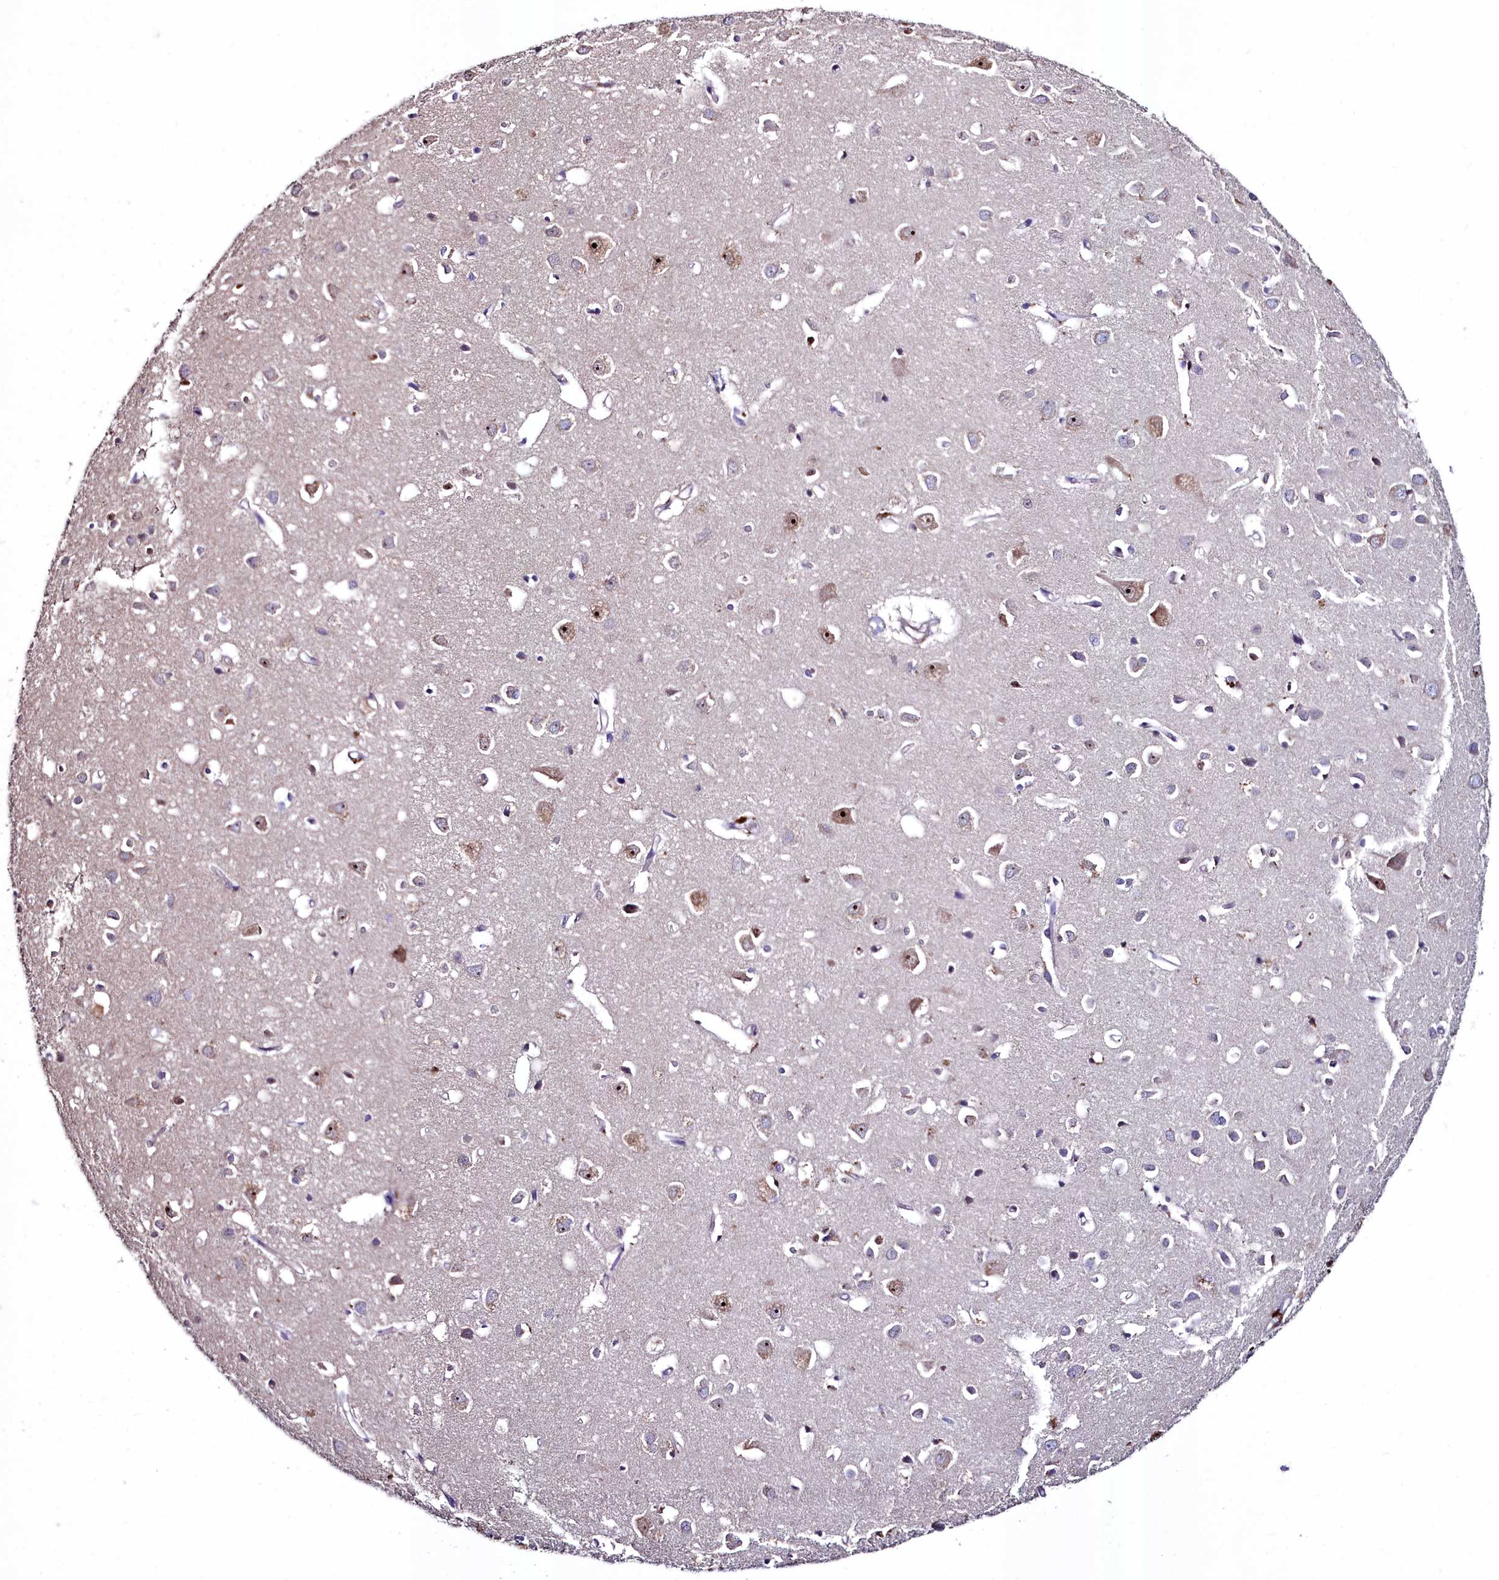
{"staining": {"intensity": "weak", "quantity": "25%-75%", "location": "cytoplasmic/membranous"}, "tissue": "cerebral cortex", "cell_type": "Endothelial cells", "image_type": "normal", "snomed": [{"axis": "morphology", "description": "Normal tissue, NOS"}, {"axis": "topography", "description": "Cerebral cortex"}], "caption": "Weak cytoplasmic/membranous expression for a protein is present in about 25%-75% of endothelial cells of benign cerebral cortex using immunohistochemistry (IHC).", "gene": "AMBRA1", "patient": {"sex": "female", "age": 64}}